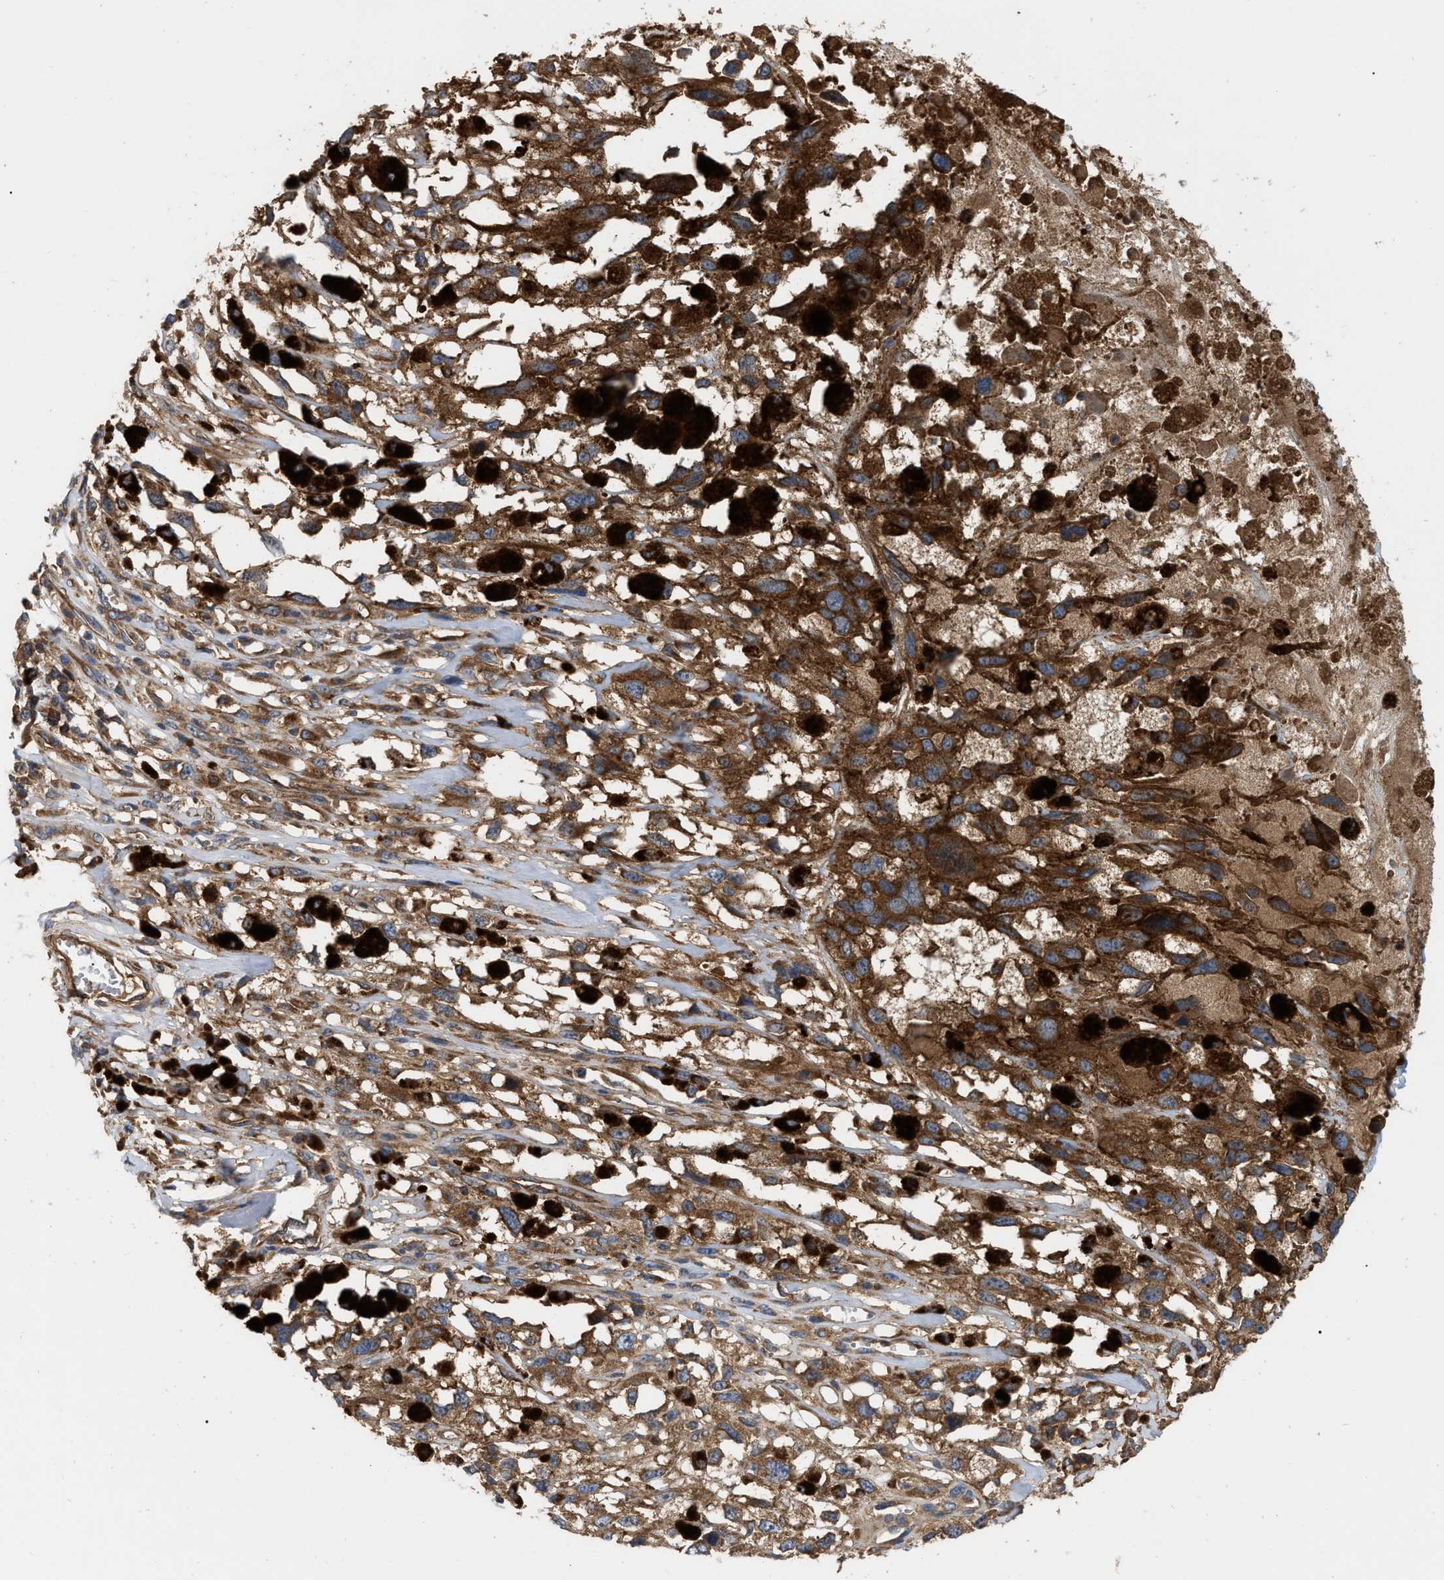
{"staining": {"intensity": "strong", "quantity": ">75%", "location": "nuclear"}, "tissue": "melanoma", "cell_type": "Tumor cells", "image_type": "cancer", "snomed": [{"axis": "morphology", "description": "Malignant melanoma, Metastatic site"}, {"axis": "topography", "description": "Lymph node"}], "caption": "Immunohistochemical staining of melanoma shows high levels of strong nuclear staining in approximately >75% of tumor cells. (Brightfield microscopy of DAB IHC at high magnification).", "gene": "RABEP1", "patient": {"sex": "male", "age": 59}}